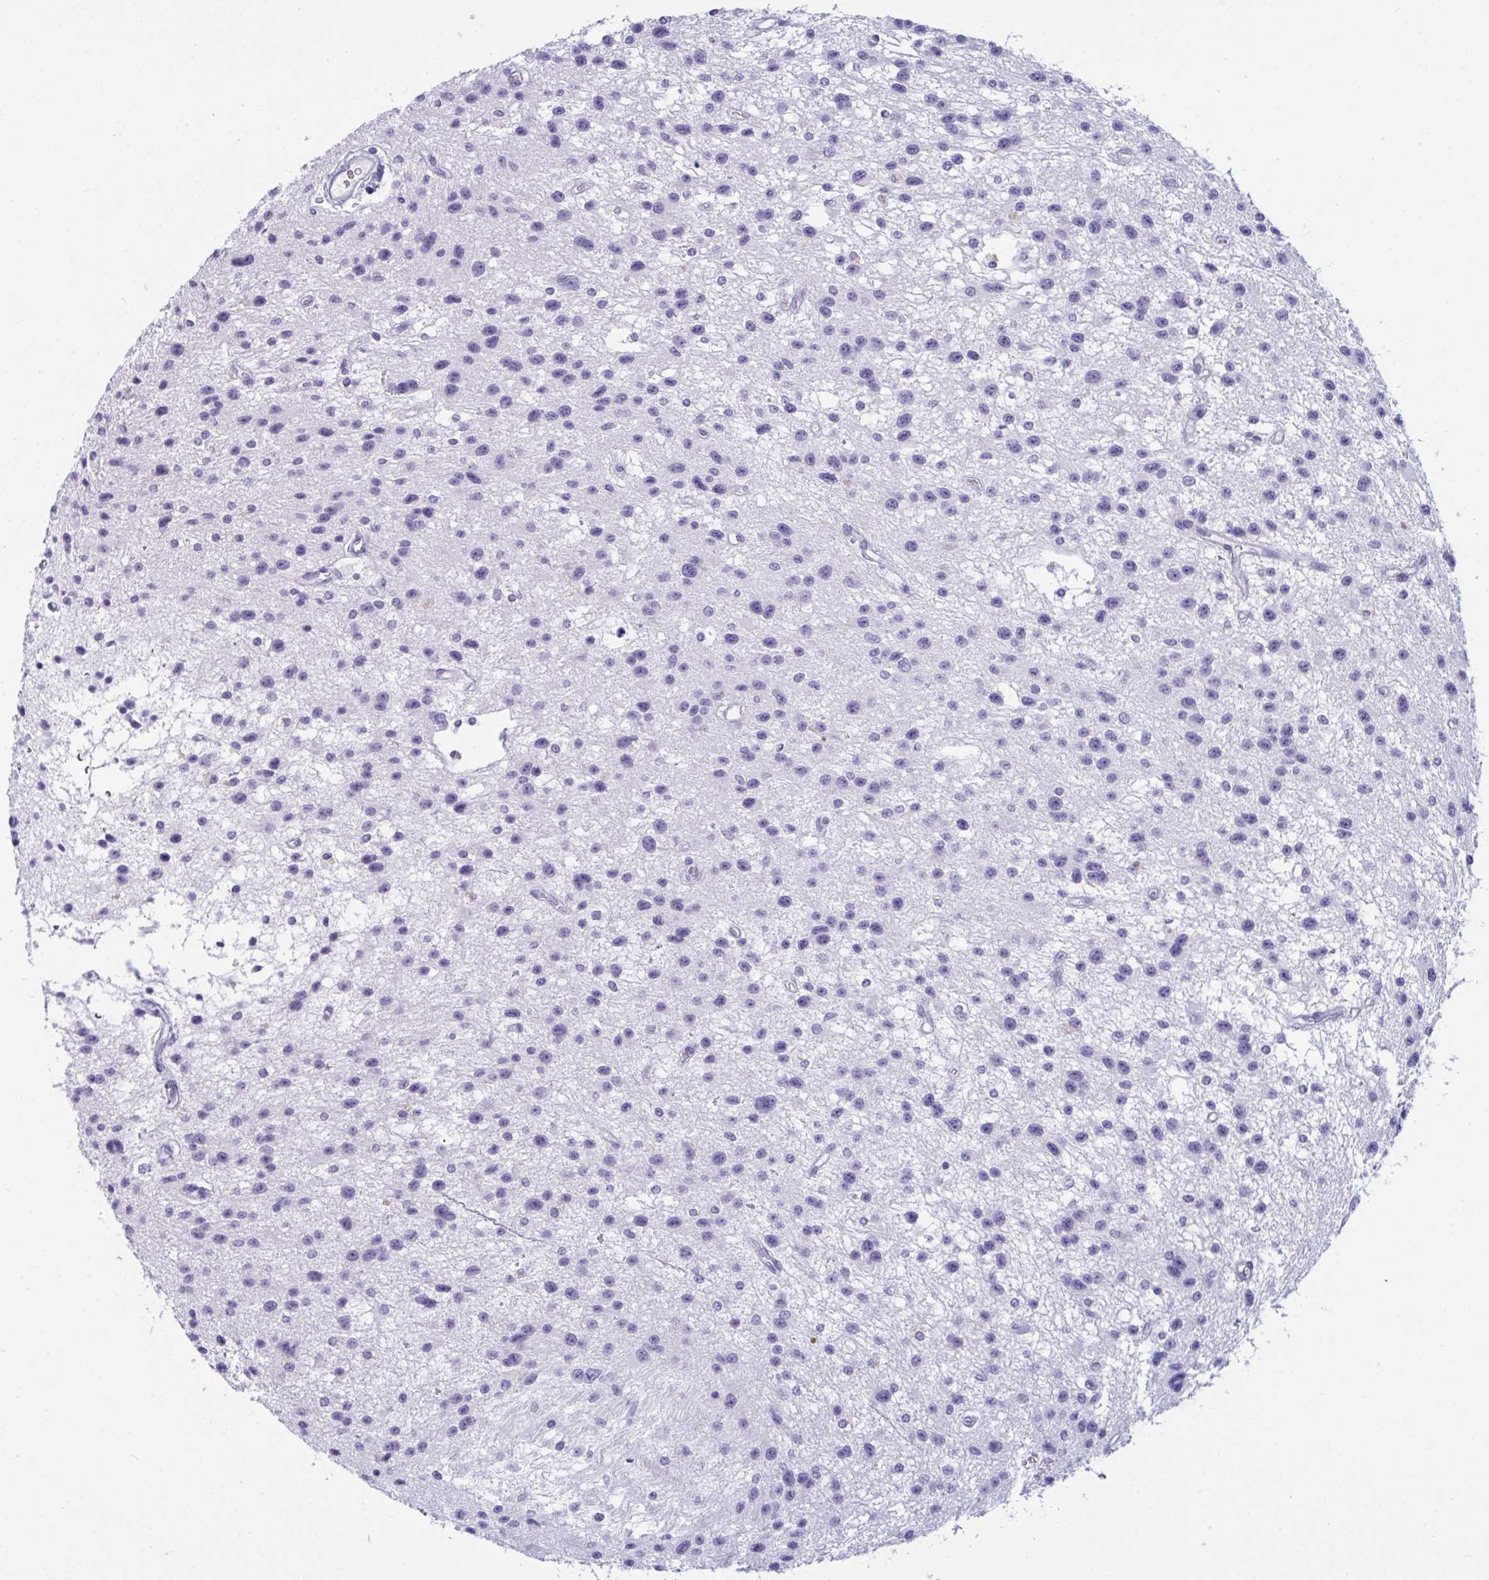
{"staining": {"intensity": "negative", "quantity": "none", "location": "none"}, "tissue": "glioma", "cell_type": "Tumor cells", "image_type": "cancer", "snomed": [{"axis": "morphology", "description": "Glioma, malignant, Low grade"}, {"axis": "topography", "description": "Brain"}], "caption": "The IHC photomicrograph has no significant expression in tumor cells of glioma tissue.", "gene": "PRDM9", "patient": {"sex": "male", "age": 43}}